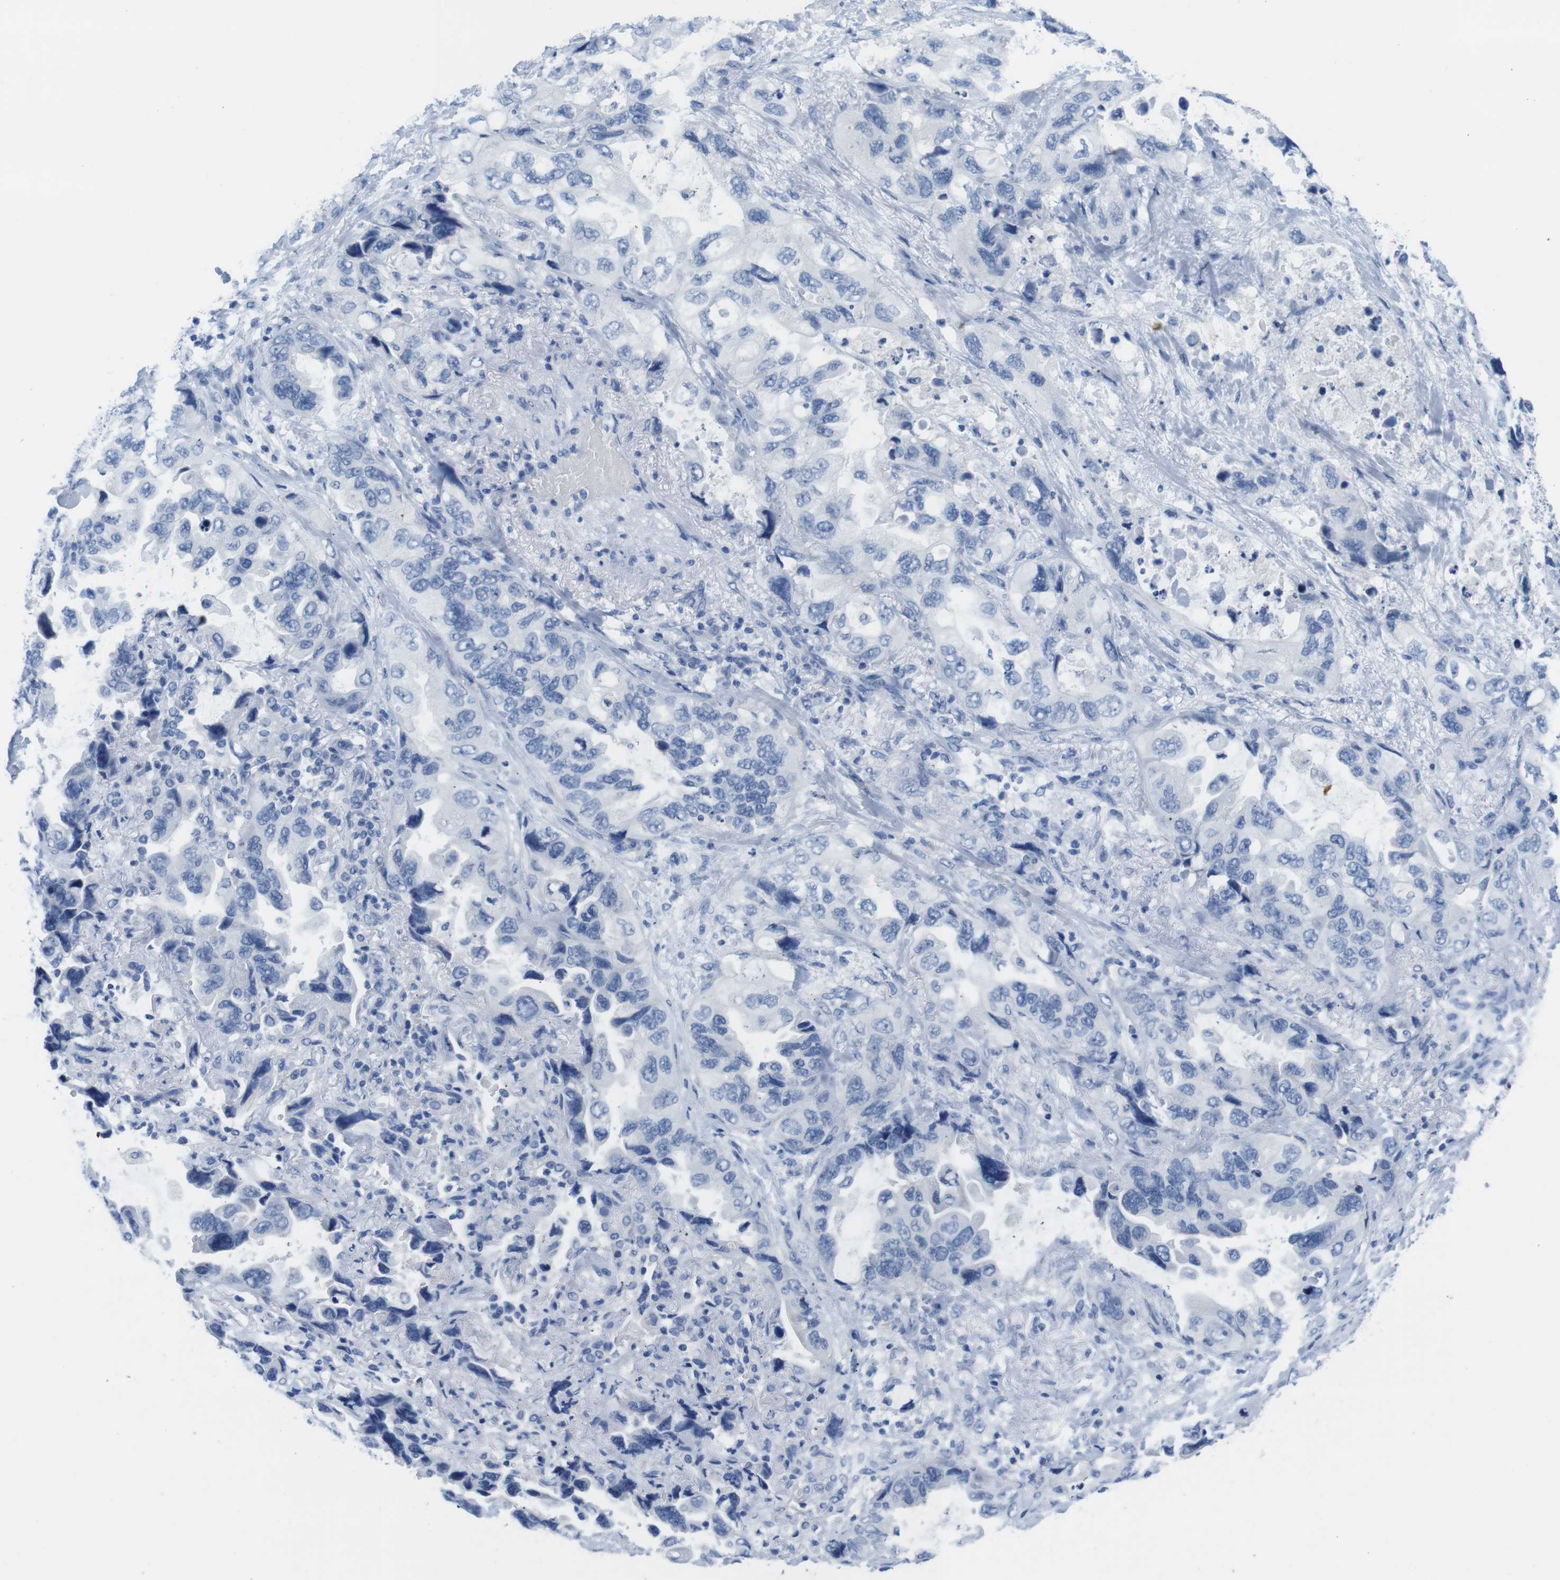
{"staining": {"intensity": "negative", "quantity": "none", "location": "none"}, "tissue": "lung cancer", "cell_type": "Tumor cells", "image_type": "cancer", "snomed": [{"axis": "morphology", "description": "Squamous cell carcinoma, NOS"}, {"axis": "topography", "description": "Lung"}], "caption": "High magnification brightfield microscopy of lung cancer (squamous cell carcinoma) stained with DAB (3,3'-diaminobenzidine) (brown) and counterstained with hematoxylin (blue): tumor cells show no significant positivity. (Immunohistochemistry (ihc), brightfield microscopy, high magnification).", "gene": "MAP6", "patient": {"sex": "female", "age": 73}}